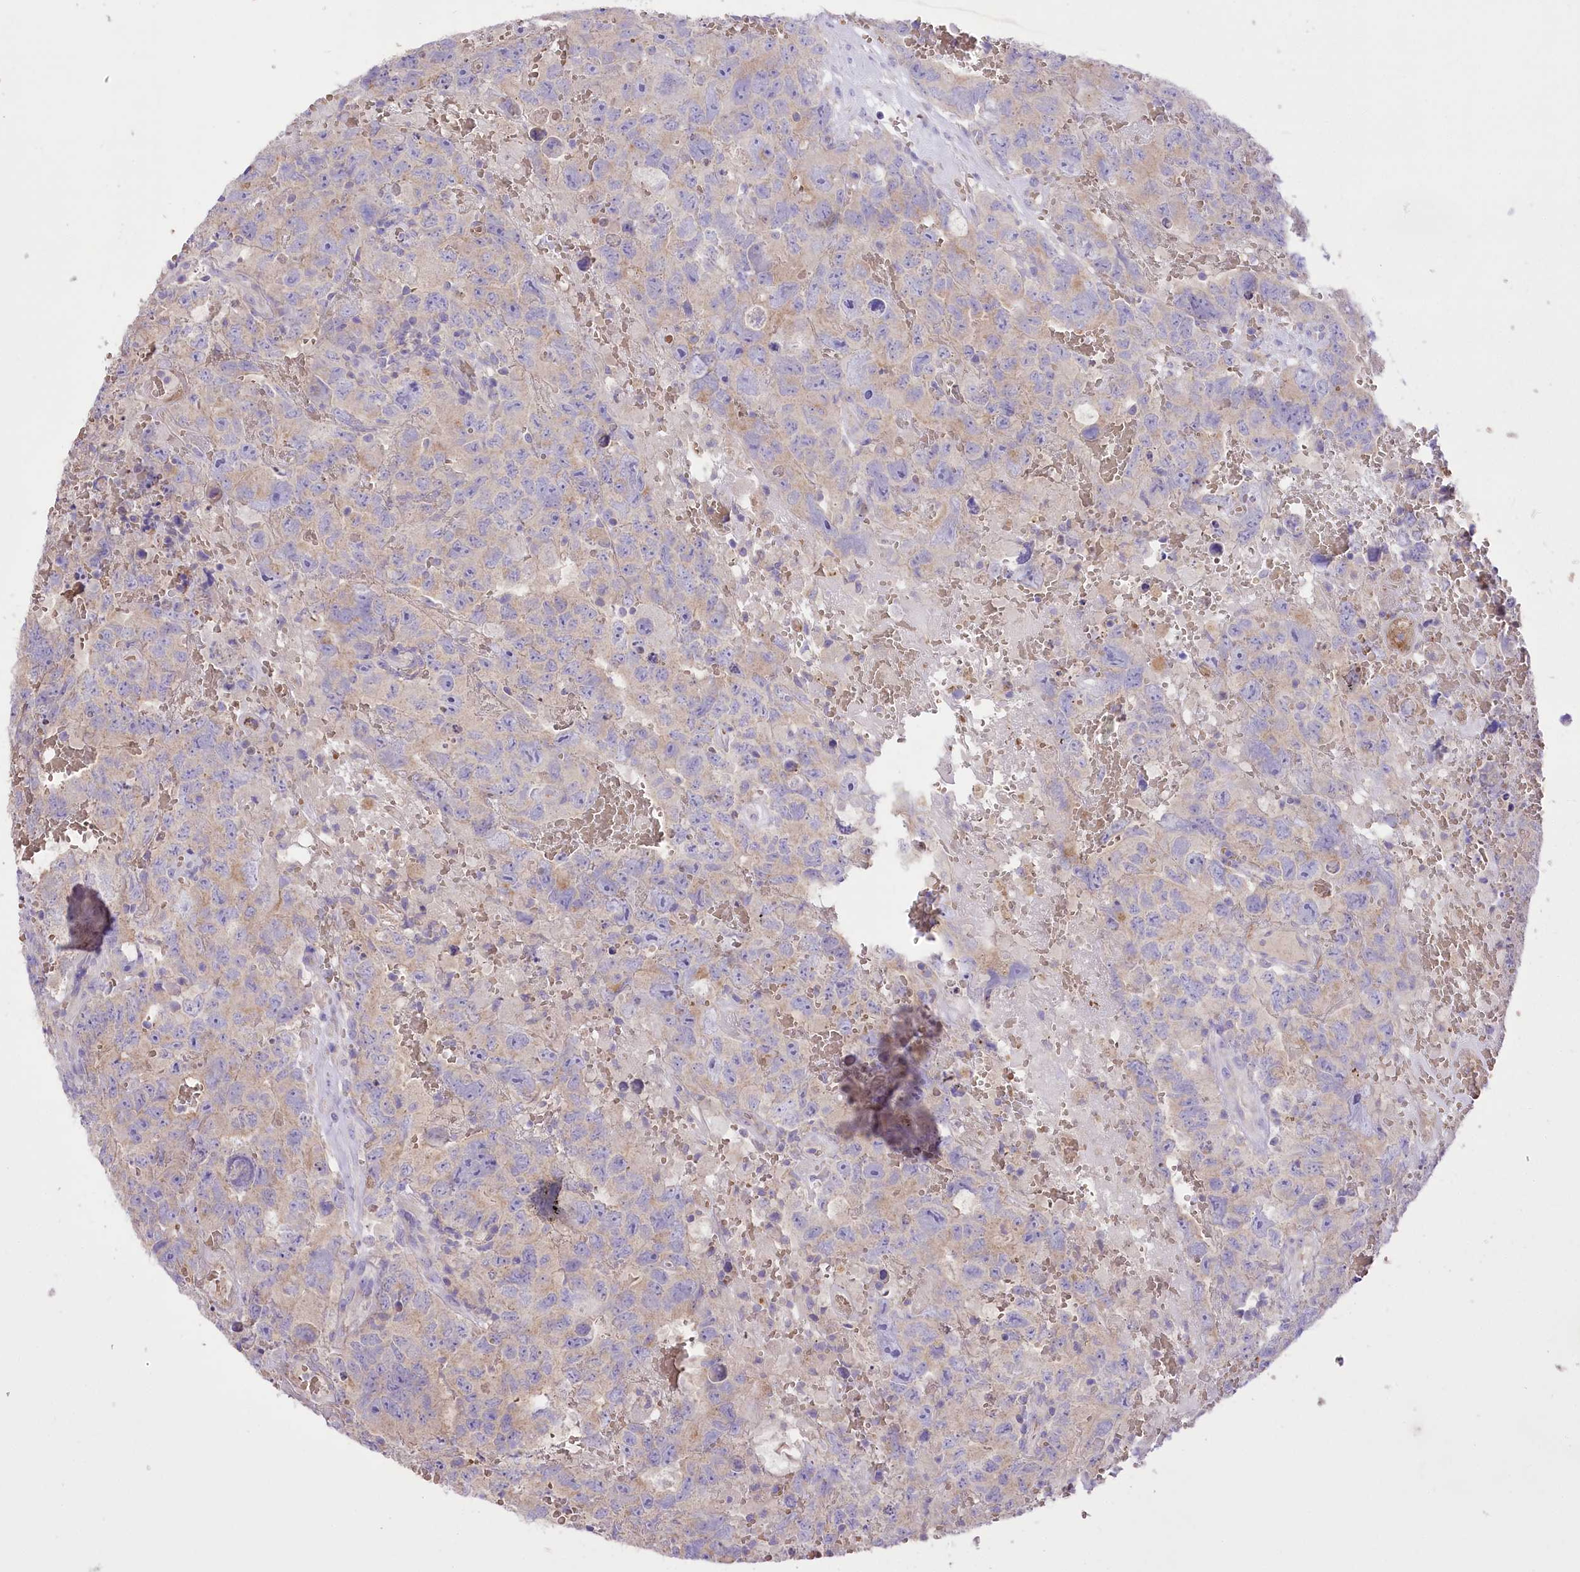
{"staining": {"intensity": "weak", "quantity": "25%-75%", "location": "cytoplasmic/membranous"}, "tissue": "testis cancer", "cell_type": "Tumor cells", "image_type": "cancer", "snomed": [{"axis": "morphology", "description": "Carcinoma, Embryonal, NOS"}, {"axis": "topography", "description": "Testis"}], "caption": "An IHC image of neoplastic tissue is shown. Protein staining in brown shows weak cytoplasmic/membranous positivity in testis cancer within tumor cells.", "gene": "PRSS53", "patient": {"sex": "male", "age": 45}}